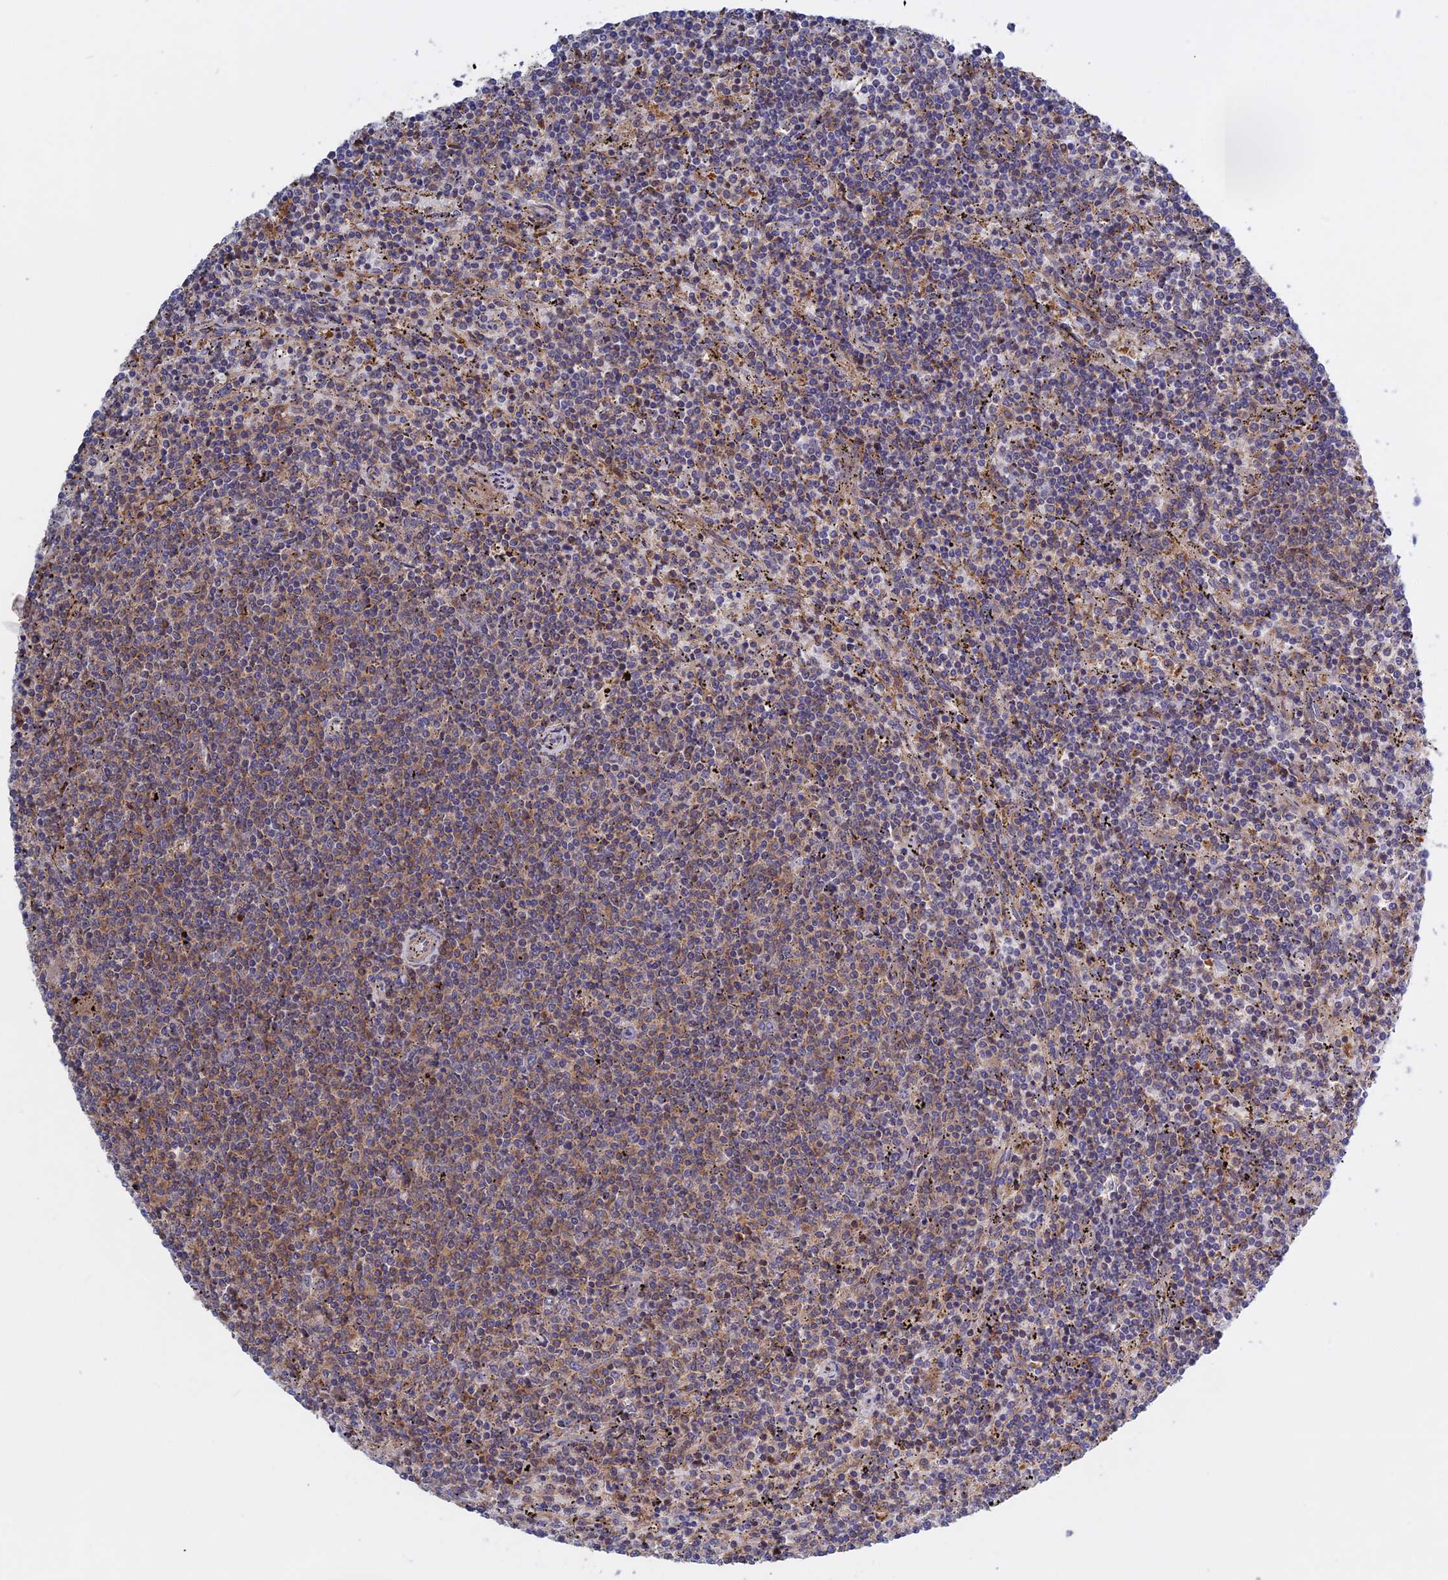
{"staining": {"intensity": "weak", "quantity": "<25%", "location": "cytoplasmic/membranous"}, "tissue": "lymphoma", "cell_type": "Tumor cells", "image_type": "cancer", "snomed": [{"axis": "morphology", "description": "Malignant lymphoma, non-Hodgkin's type, Low grade"}, {"axis": "topography", "description": "Spleen"}], "caption": "Lymphoma was stained to show a protein in brown. There is no significant expression in tumor cells.", "gene": "LYPD5", "patient": {"sex": "female", "age": 50}}